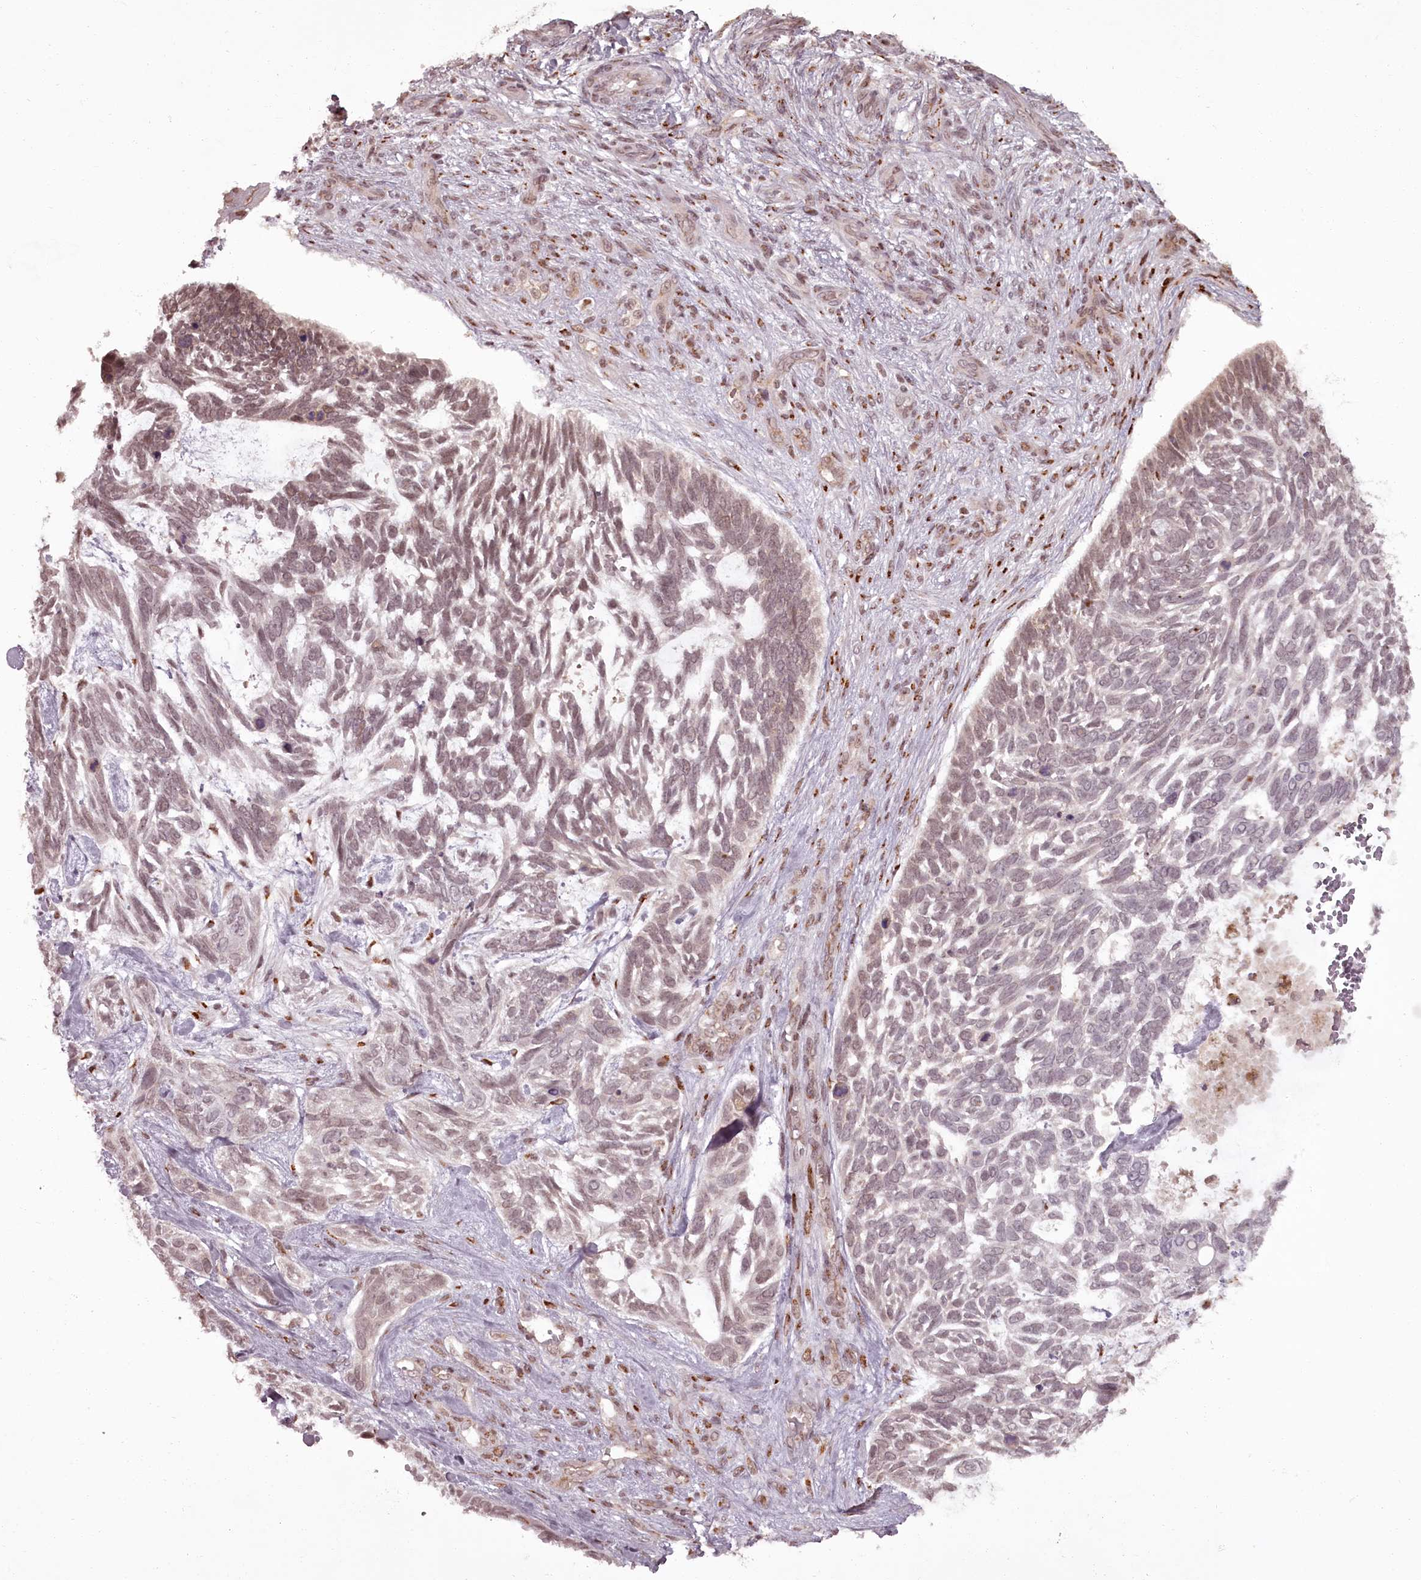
{"staining": {"intensity": "moderate", "quantity": "<25%", "location": "nuclear"}, "tissue": "skin cancer", "cell_type": "Tumor cells", "image_type": "cancer", "snomed": [{"axis": "morphology", "description": "Basal cell carcinoma"}, {"axis": "topography", "description": "Skin"}], "caption": "Immunohistochemistry of basal cell carcinoma (skin) shows low levels of moderate nuclear expression in about <25% of tumor cells.", "gene": "CEP83", "patient": {"sex": "male", "age": 88}}